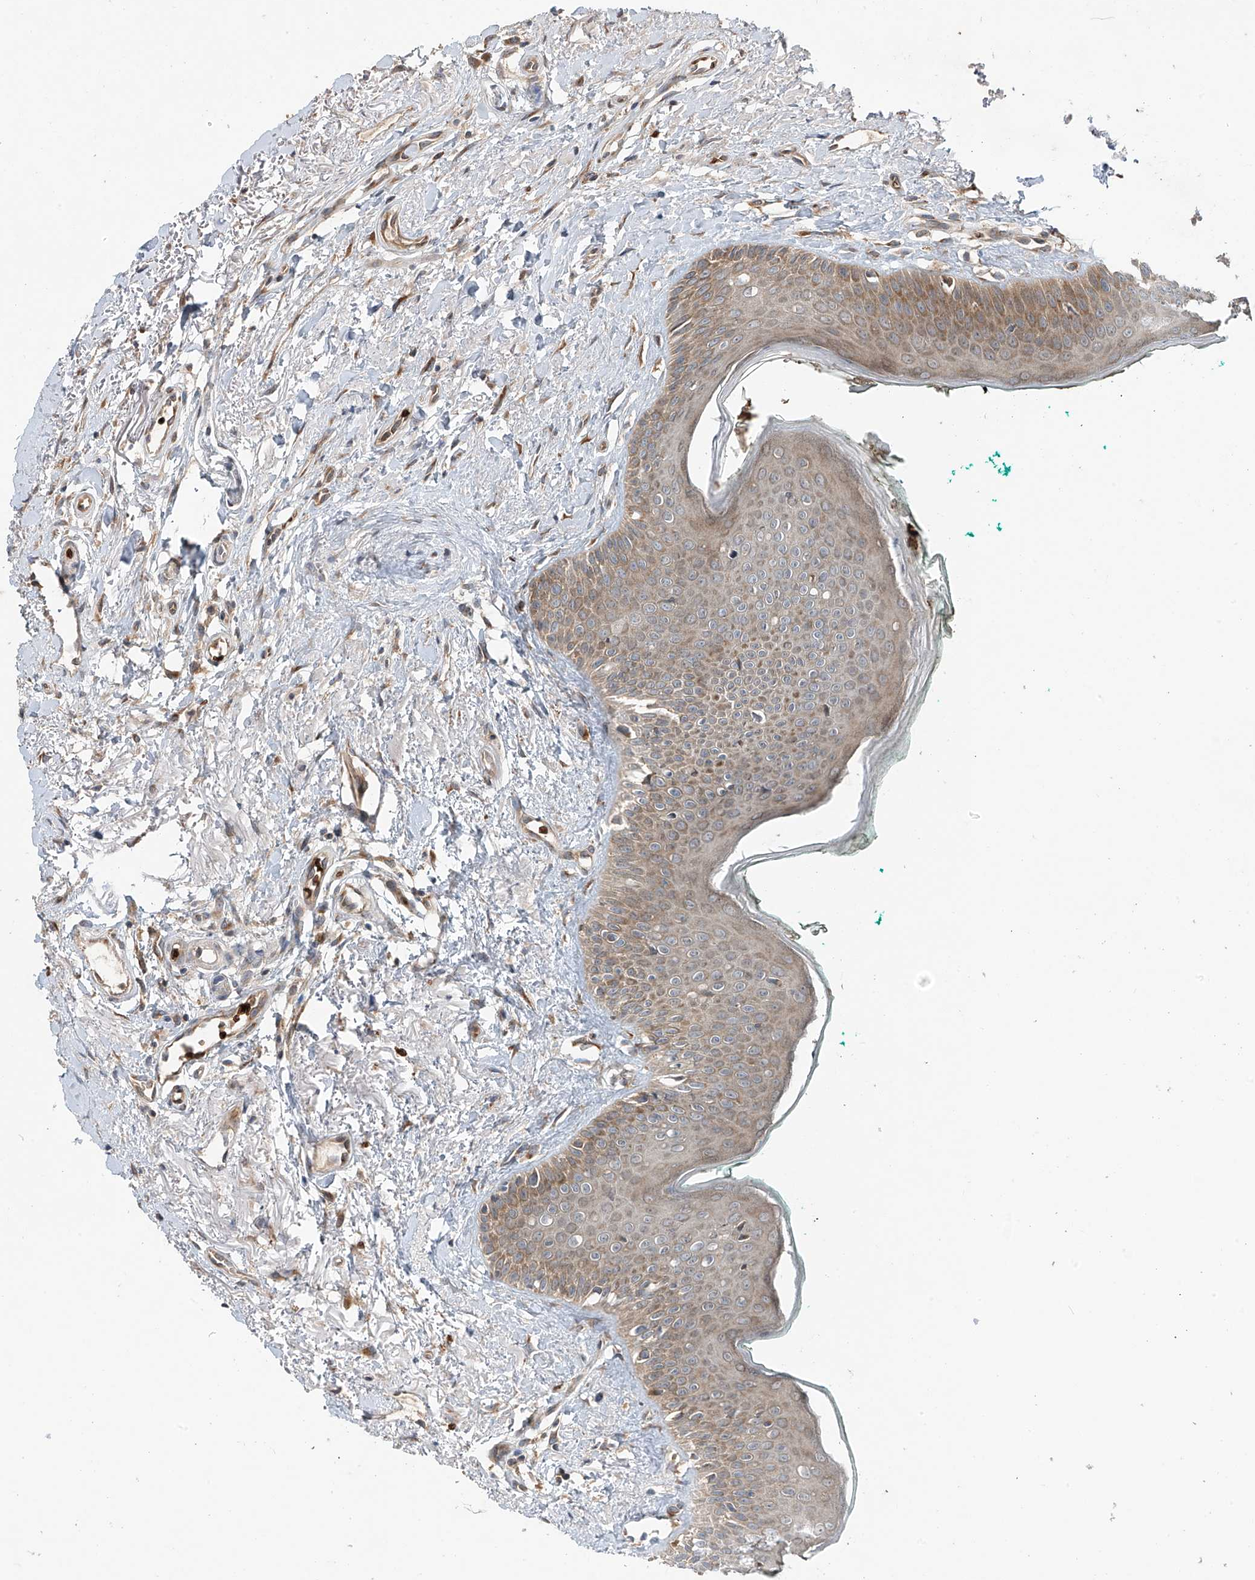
{"staining": {"intensity": "weak", "quantity": ">75%", "location": "cytoplasmic/membranous"}, "tissue": "oral mucosa", "cell_type": "Squamous epithelial cells", "image_type": "normal", "snomed": [{"axis": "morphology", "description": "Normal tissue, NOS"}, {"axis": "topography", "description": "Oral tissue"}], "caption": "Protein expression analysis of benign oral mucosa reveals weak cytoplasmic/membranous expression in about >75% of squamous epithelial cells. Nuclei are stained in blue.", "gene": "ZDHHC9", "patient": {"sex": "female", "age": 70}}